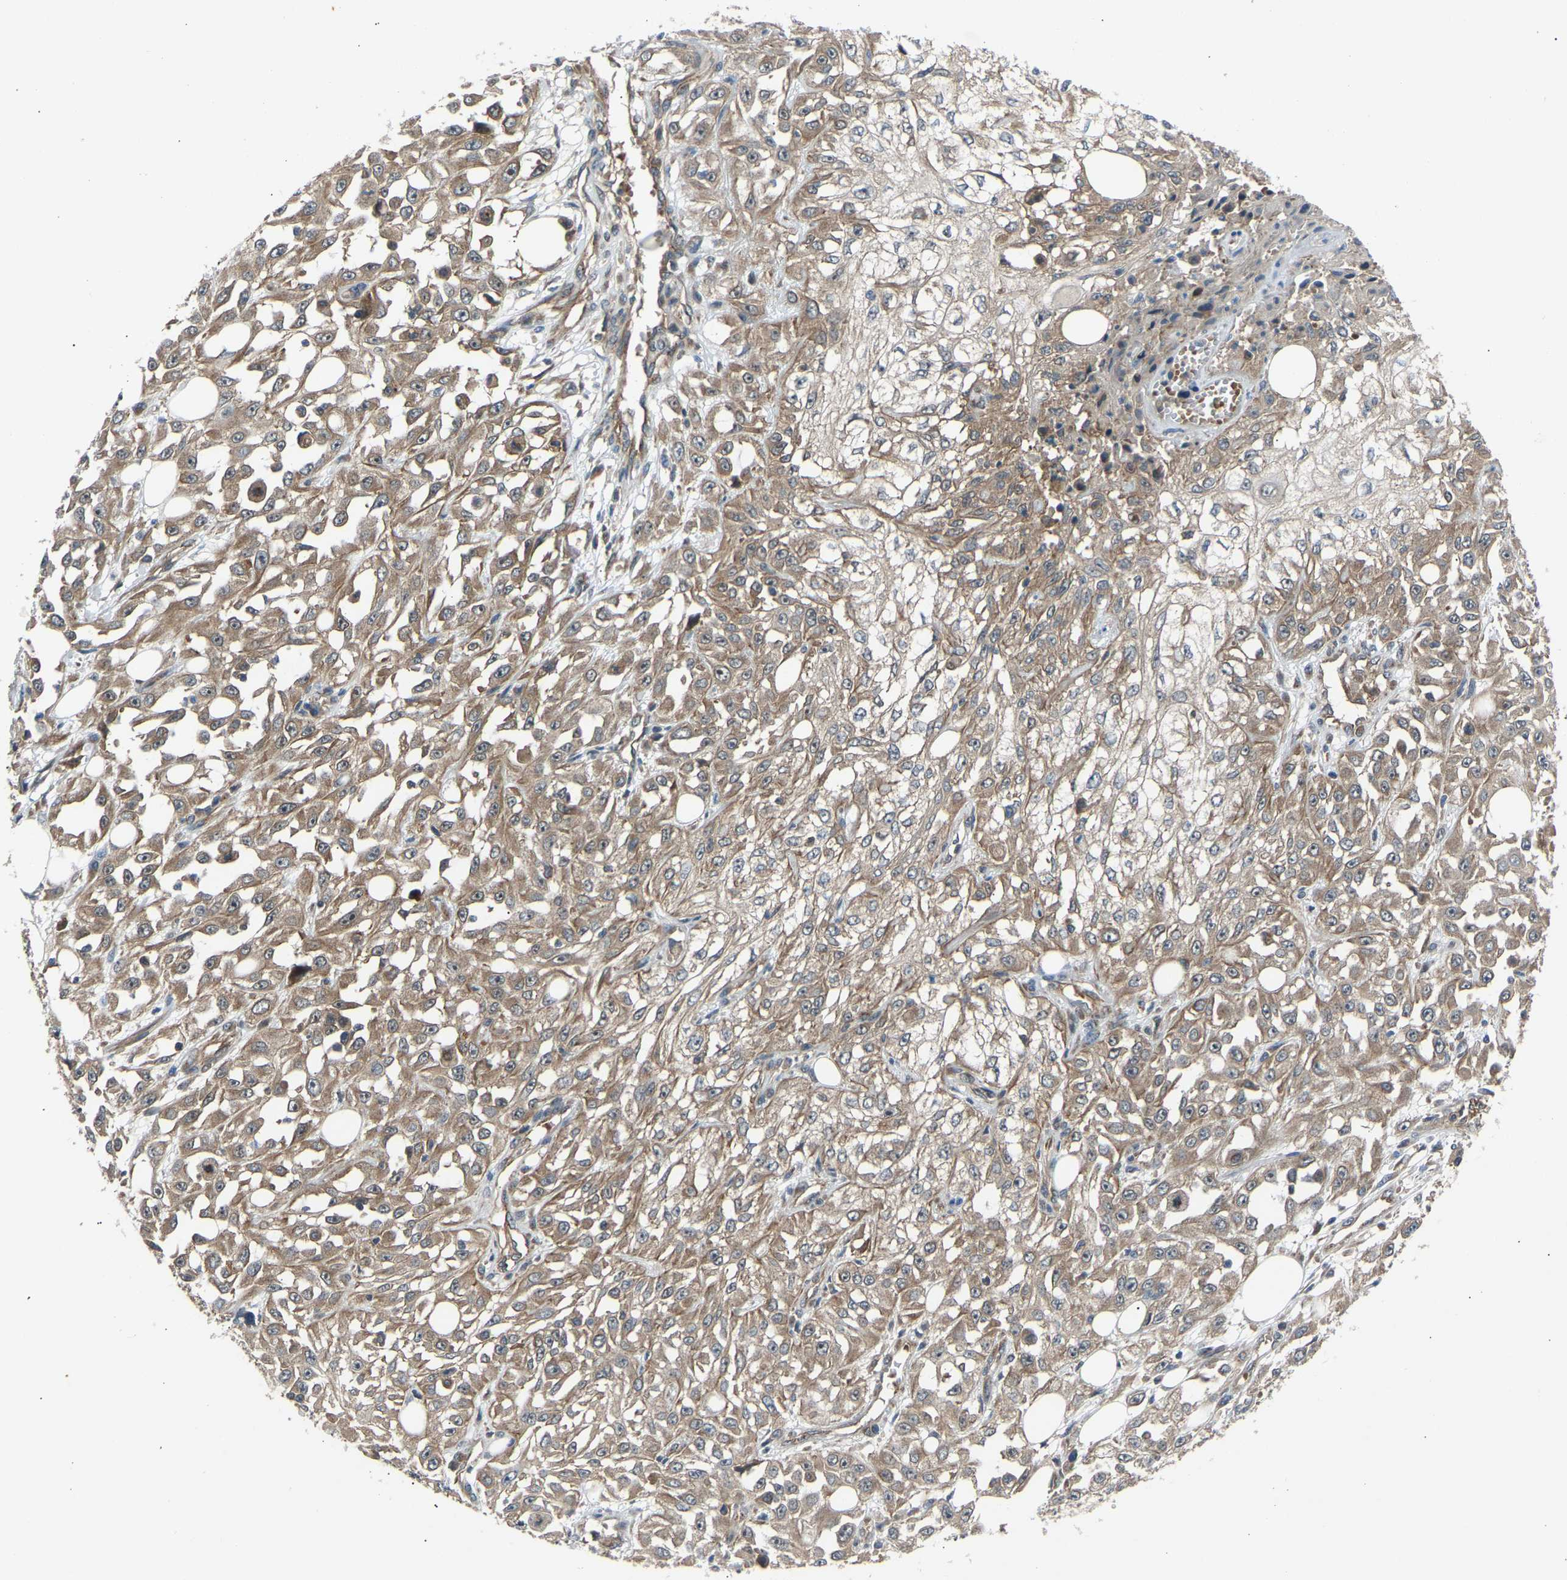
{"staining": {"intensity": "moderate", "quantity": ">75%", "location": "cytoplasmic/membranous"}, "tissue": "skin cancer", "cell_type": "Tumor cells", "image_type": "cancer", "snomed": [{"axis": "morphology", "description": "Squamous cell carcinoma, NOS"}, {"axis": "morphology", "description": "Squamous cell carcinoma, metastatic, NOS"}, {"axis": "topography", "description": "Skin"}, {"axis": "topography", "description": "Lymph node"}], "caption": "An image showing moderate cytoplasmic/membranous staining in about >75% of tumor cells in squamous cell carcinoma (skin), as visualized by brown immunohistochemical staining.", "gene": "GAS2L1", "patient": {"sex": "male", "age": 75}}